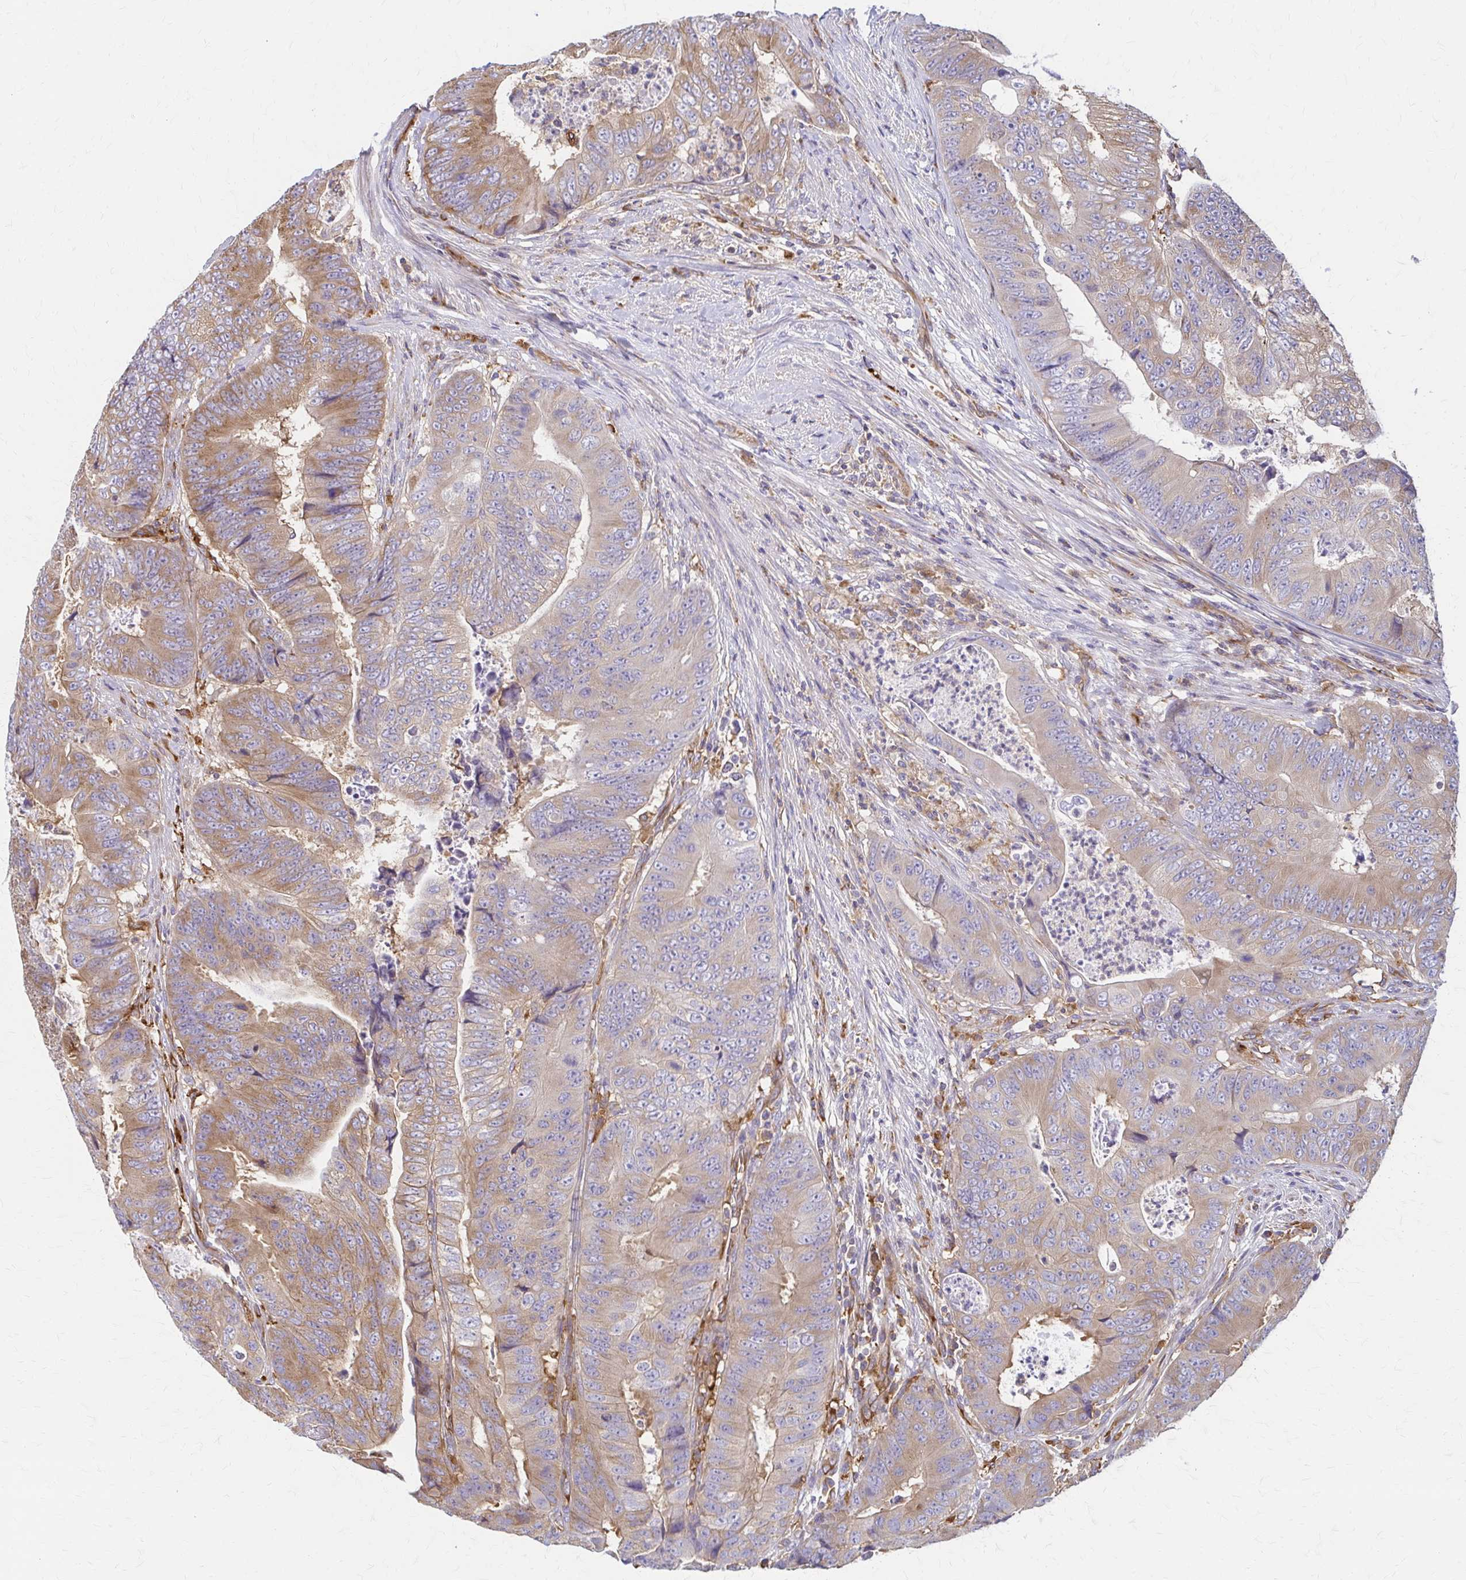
{"staining": {"intensity": "moderate", "quantity": "25%-75%", "location": "cytoplasmic/membranous"}, "tissue": "colorectal cancer", "cell_type": "Tumor cells", "image_type": "cancer", "snomed": [{"axis": "morphology", "description": "Adenocarcinoma, NOS"}, {"axis": "topography", "description": "Colon"}], "caption": "Protein expression analysis of human adenocarcinoma (colorectal) reveals moderate cytoplasmic/membranous staining in approximately 25%-75% of tumor cells.", "gene": "WASF2", "patient": {"sex": "female", "age": 48}}